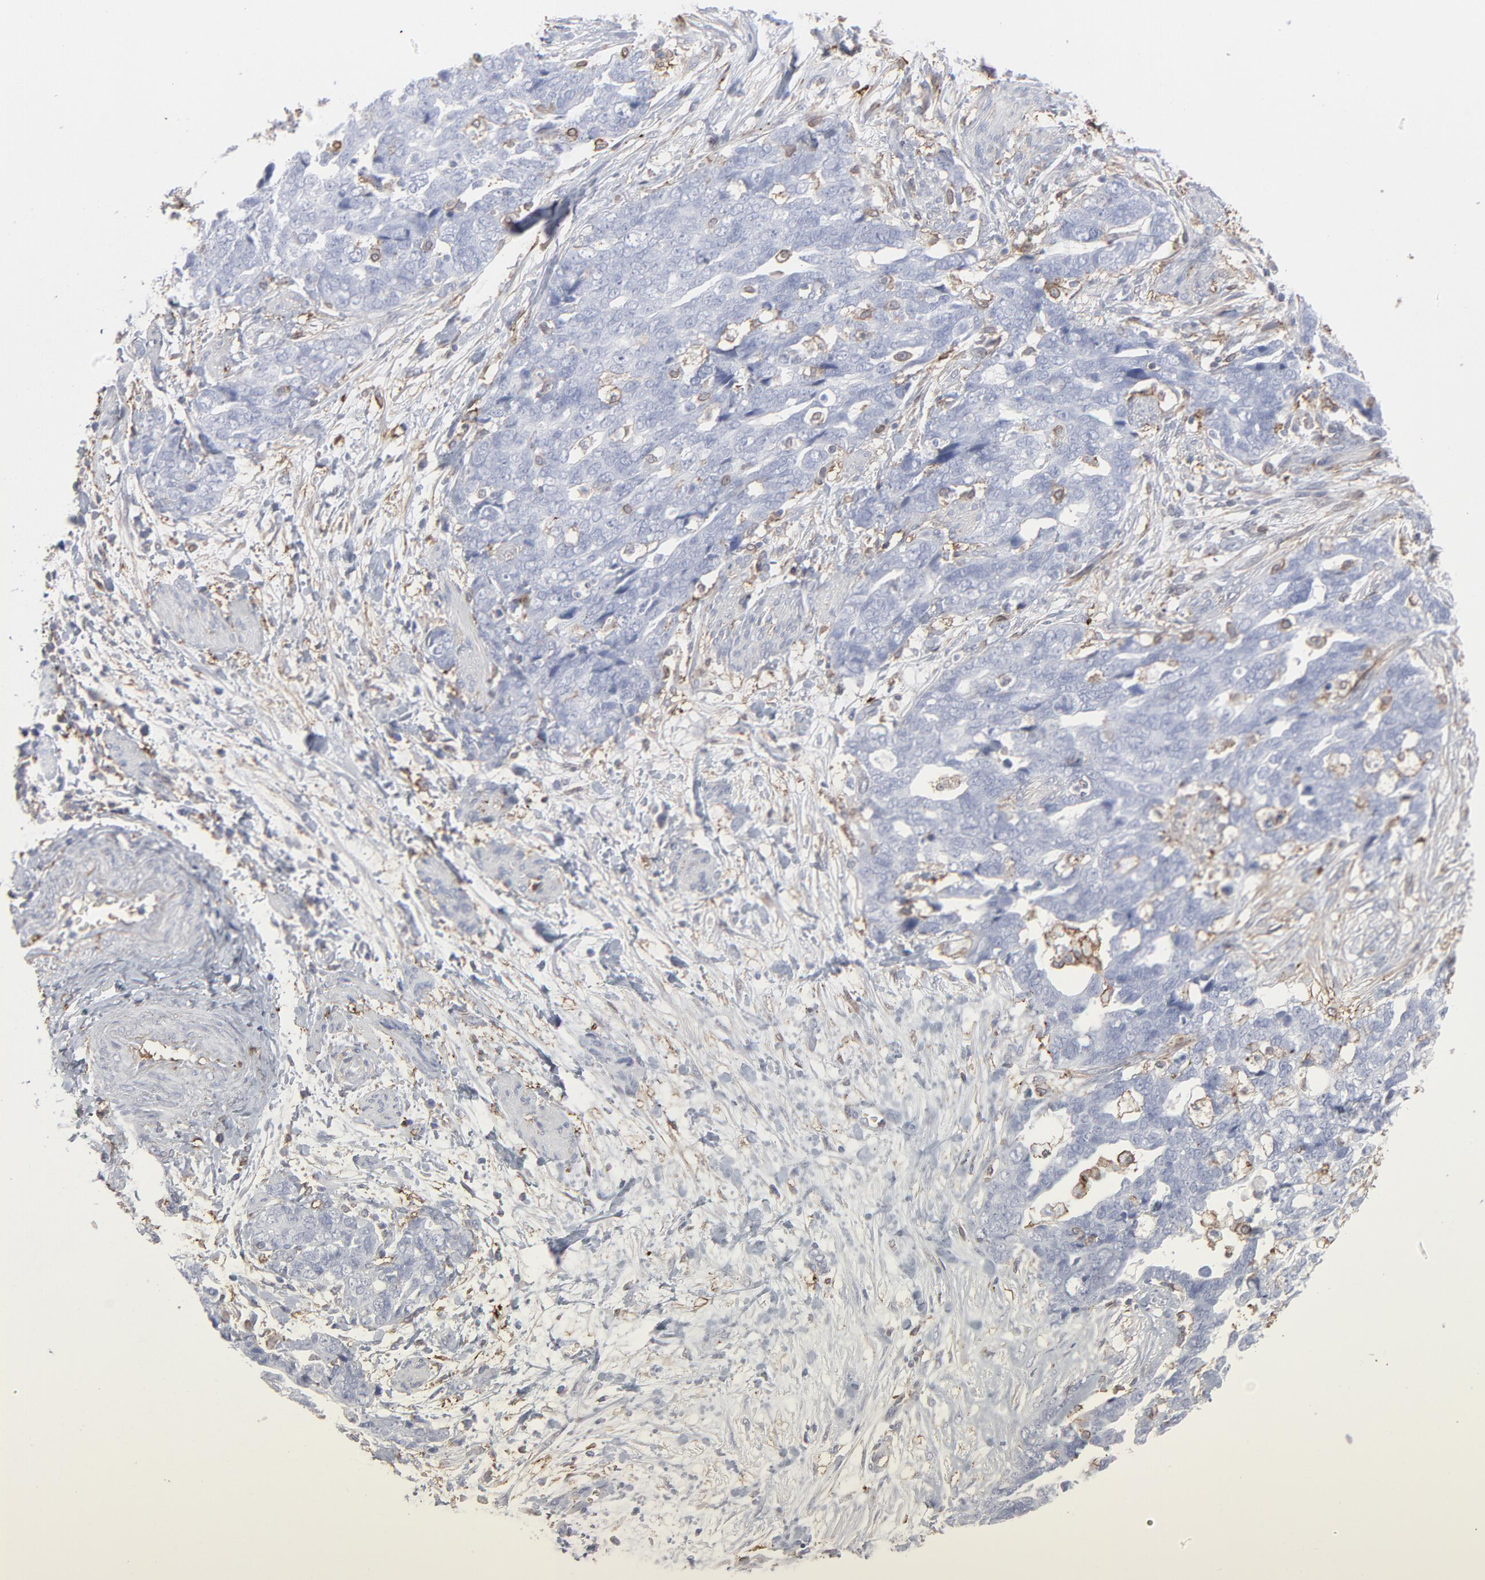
{"staining": {"intensity": "weak", "quantity": "<25%", "location": "cytoplasmic/membranous"}, "tissue": "ovarian cancer", "cell_type": "Tumor cells", "image_type": "cancer", "snomed": [{"axis": "morphology", "description": "Normal tissue, NOS"}, {"axis": "morphology", "description": "Cystadenocarcinoma, serous, NOS"}, {"axis": "topography", "description": "Fallopian tube"}, {"axis": "topography", "description": "Ovary"}], "caption": "An image of serous cystadenocarcinoma (ovarian) stained for a protein demonstrates no brown staining in tumor cells. (Immunohistochemistry (ihc), brightfield microscopy, high magnification).", "gene": "ANXA5", "patient": {"sex": "female", "age": 56}}